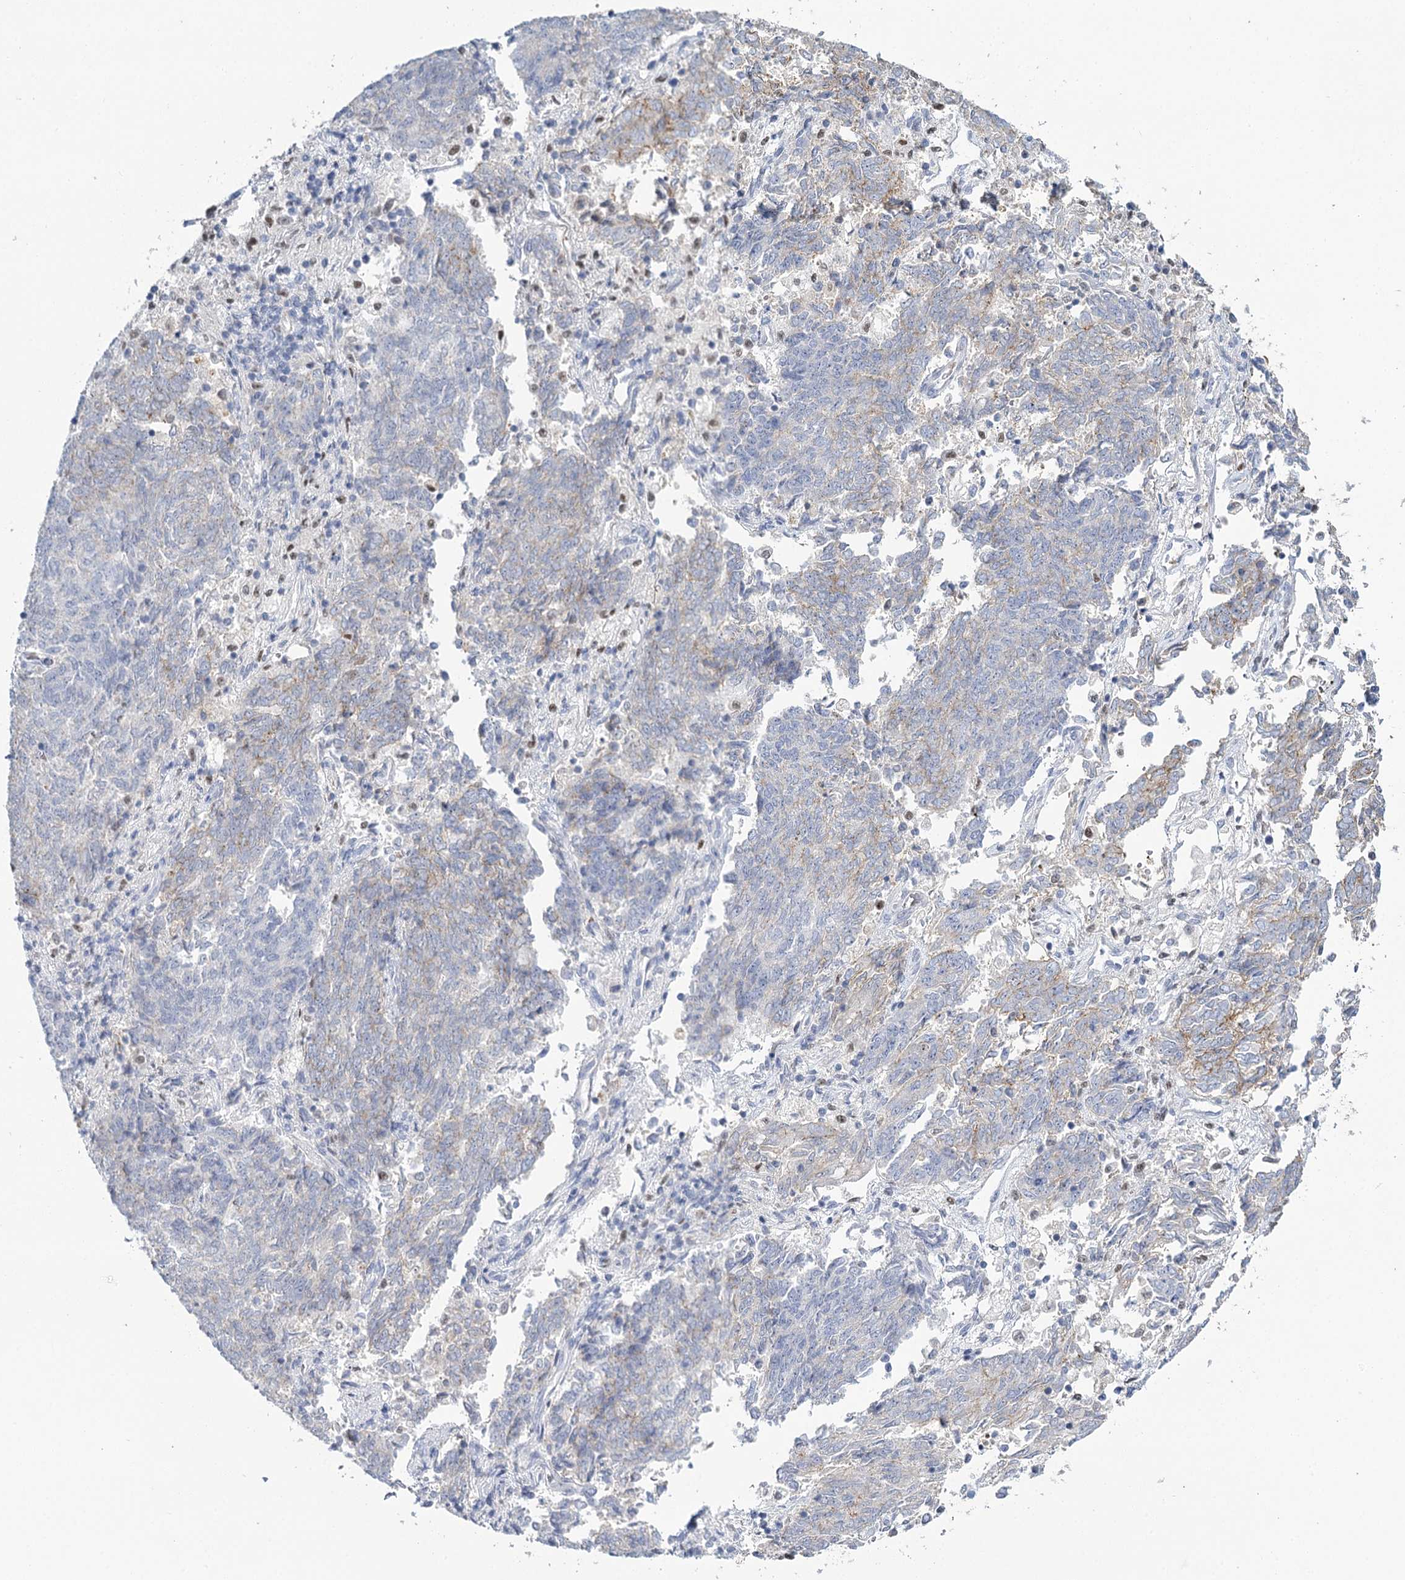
{"staining": {"intensity": "weak", "quantity": "<25%", "location": "cytoplasmic/membranous"}, "tissue": "endometrial cancer", "cell_type": "Tumor cells", "image_type": "cancer", "snomed": [{"axis": "morphology", "description": "Adenocarcinoma, NOS"}, {"axis": "topography", "description": "Endometrium"}], "caption": "Immunohistochemistry (IHC) photomicrograph of human endometrial adenocarcinoma stained for a protein (brown), which demonstrates no staining in tumor cells.", "gene": "IGSF3", "patient": {"sex": "female", "age": 80}}